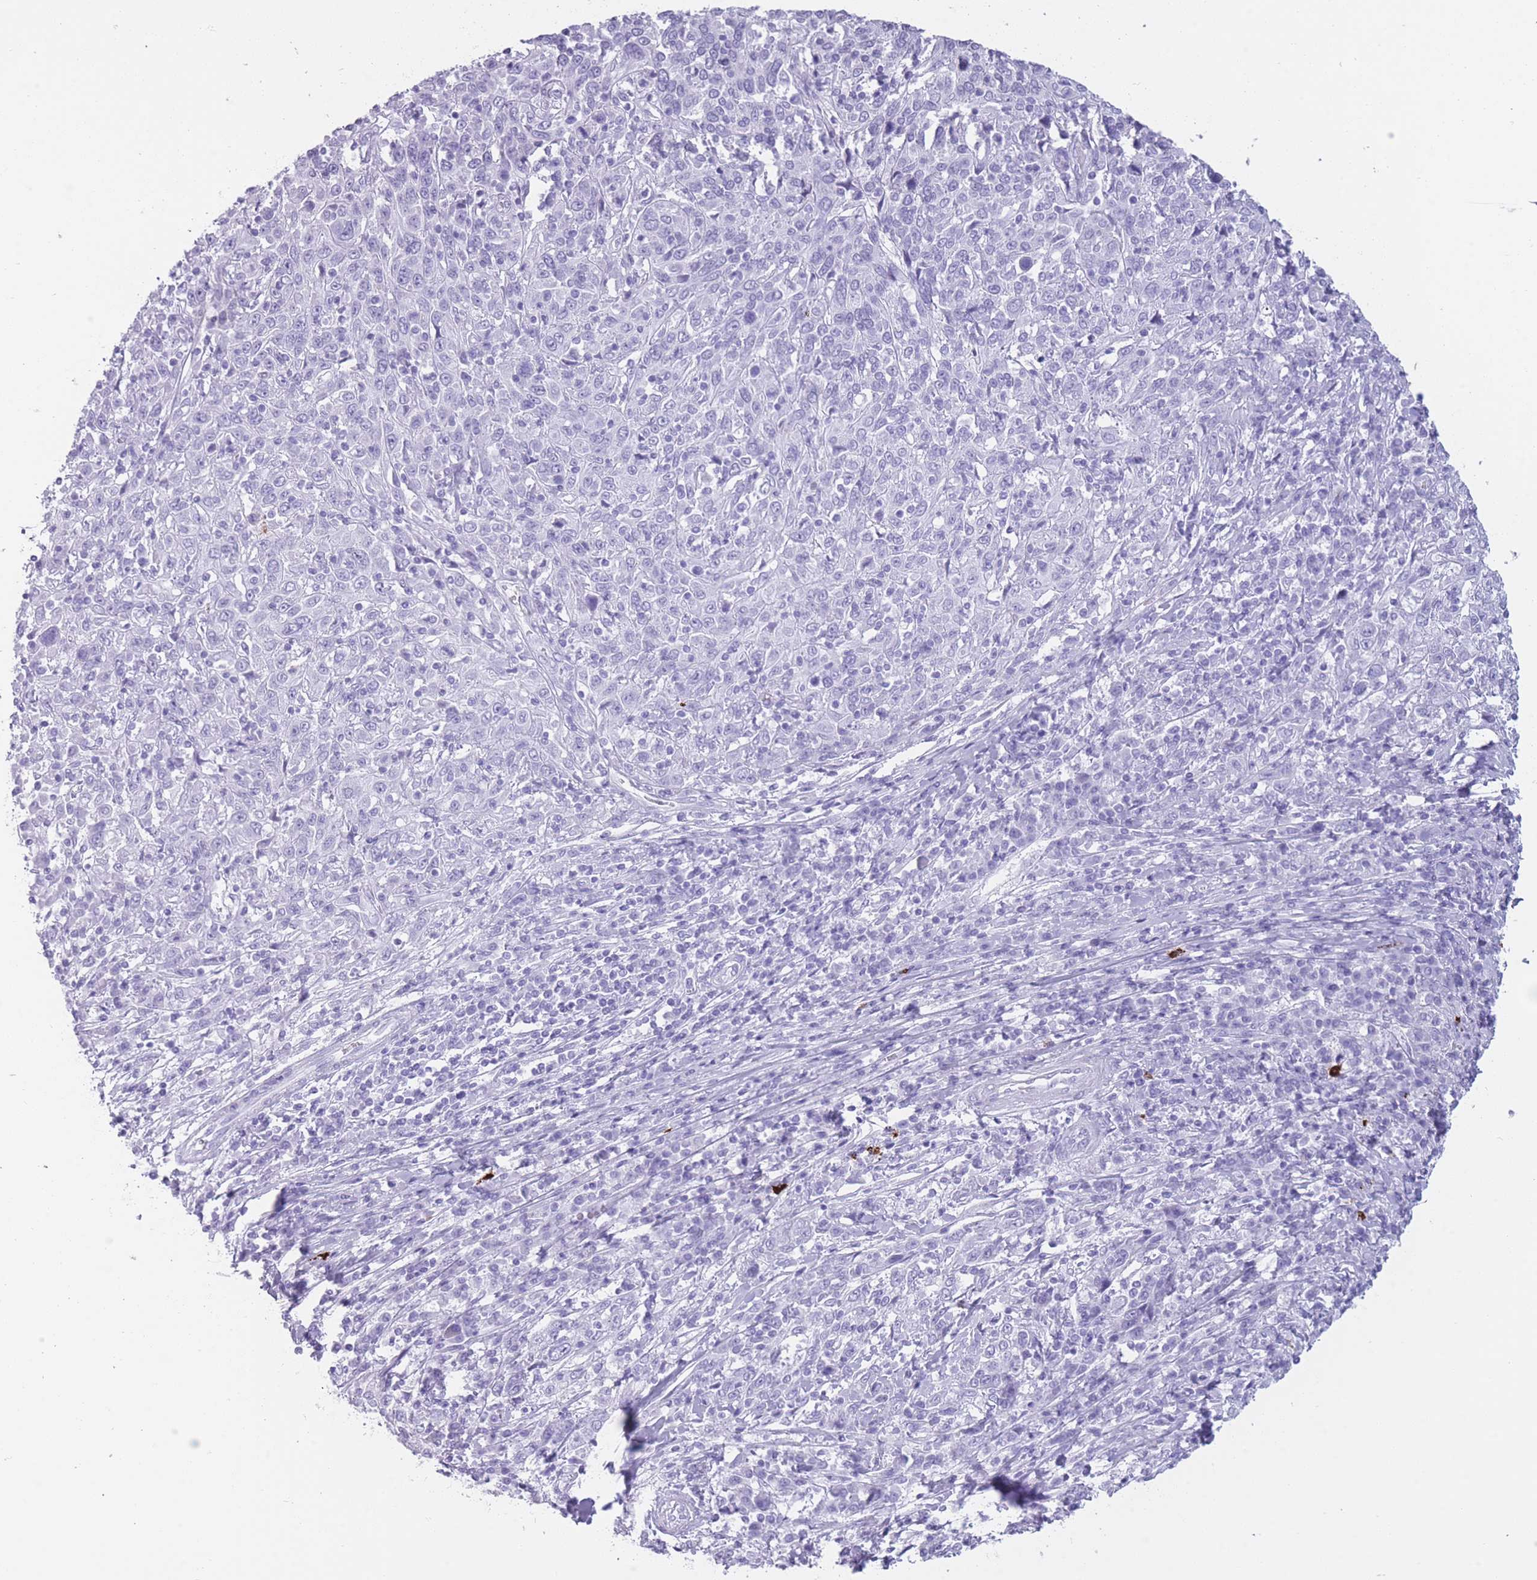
{"staining": {"intensity": "negative", "quantity": "none", "location": "none"}, "tissue": "cervical cancer", "cell_type": "Tumor cells", "image_type": "cancer", "snomed": [{"axis": "morphology", "description": "Squamous cell carcinoma, NOS"}, {"axis": "topography", "description": "Cervix"}], "caption": "Protein analysis of cervical cancer (squamous cell carcinoma) demonstrates no significant staining in tumor cells.", "gene": "OR4F21", "patient": {"sex": "female", "age": 46}}